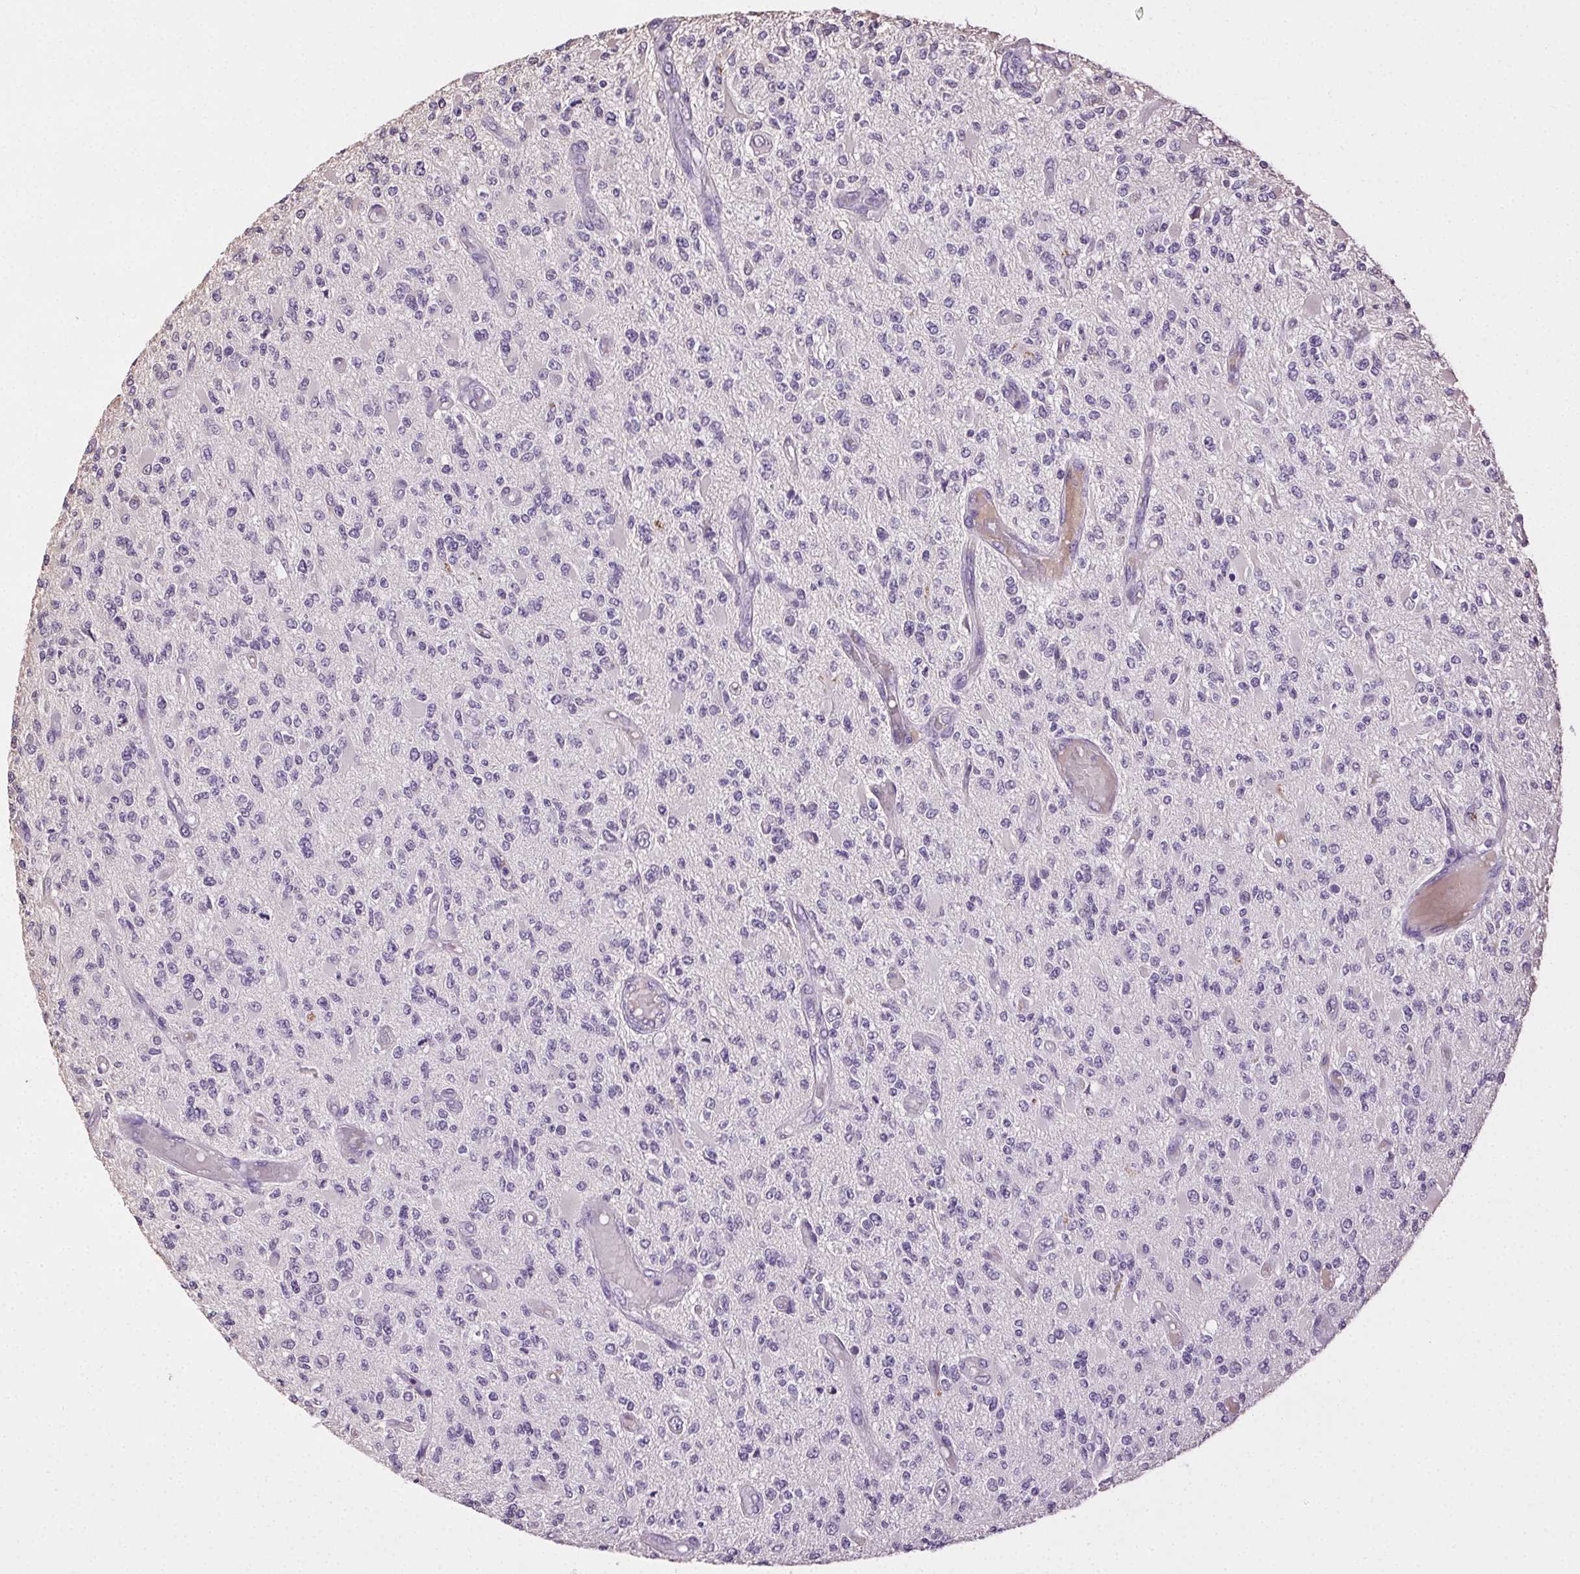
{"staining": {"intensity": "negative", "quantity": "none", "location": "none"}, "tissue": "glioma", "cell_type": "Tumor cells", "image_type": "cancer", "snomed": [{"axis": "morphology", "description": "Glioma, malignant, High grade"}, {"axis": "topography", "description": "Brain"}], "caption": "Immunohistochemistry of human glioma exhibits no expression in tumor cells.", "gene": "SYCE2", "patient": {"sex": "female", "age": 63}}